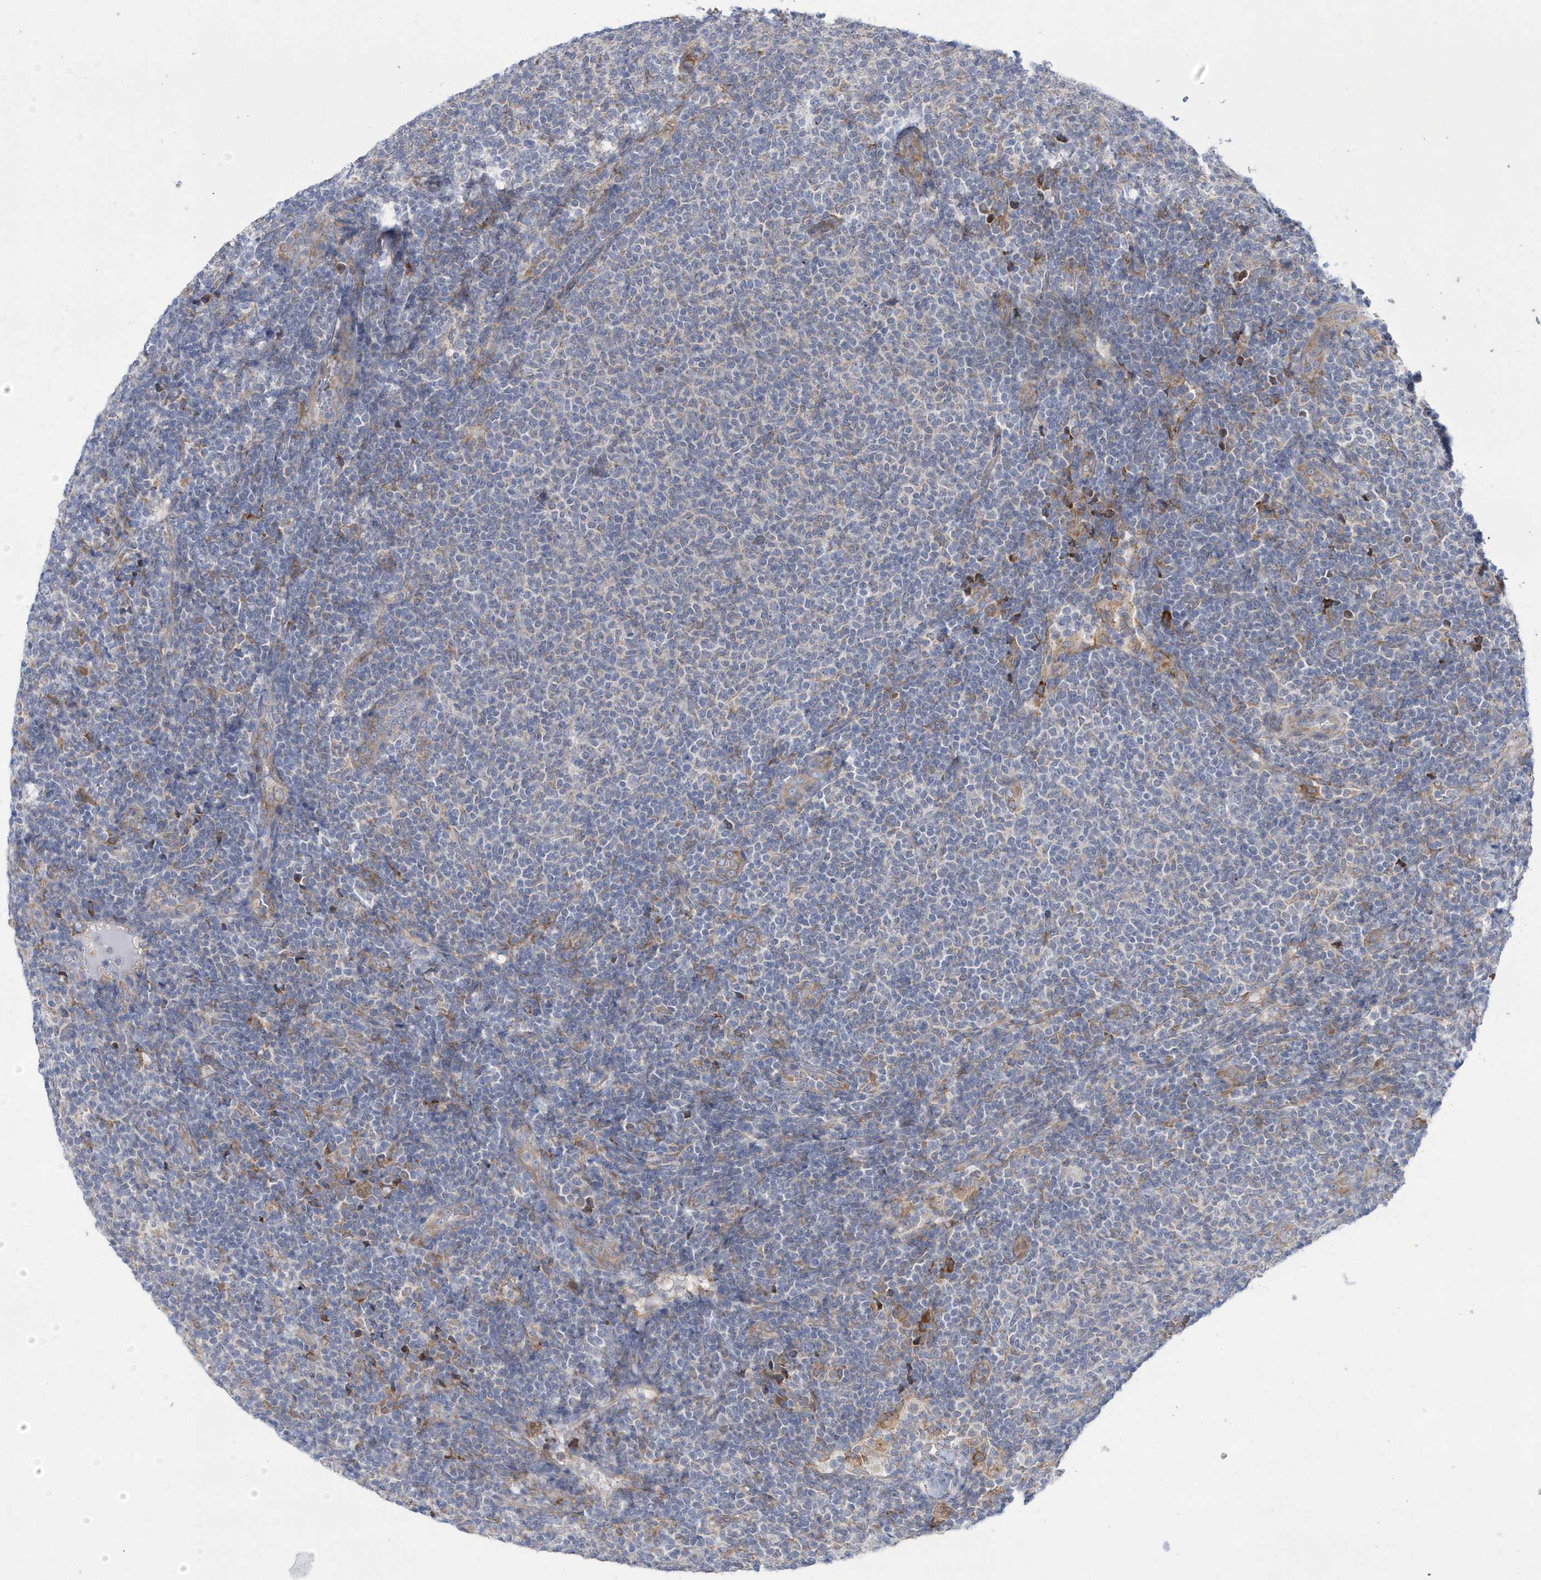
{"staining": {"intensity": "negative", "quantity": "none", "location": "none"}, "tissue": "lymphoma", "cell_type": "Tumor cells", "image_type": "cancer", "snomed": [{"axis": "morphology", "description": "Malignant lymphoma, non-Hodgkin's type, Low grade"}, {"axis": "topography", "description": "Lymph node"}], "caption": "This is an IHC micrograph of human lymphoma. There is no staining in tumor cells.", "gene": "MED31", "patient": {"sex": "male", "age": 66}}